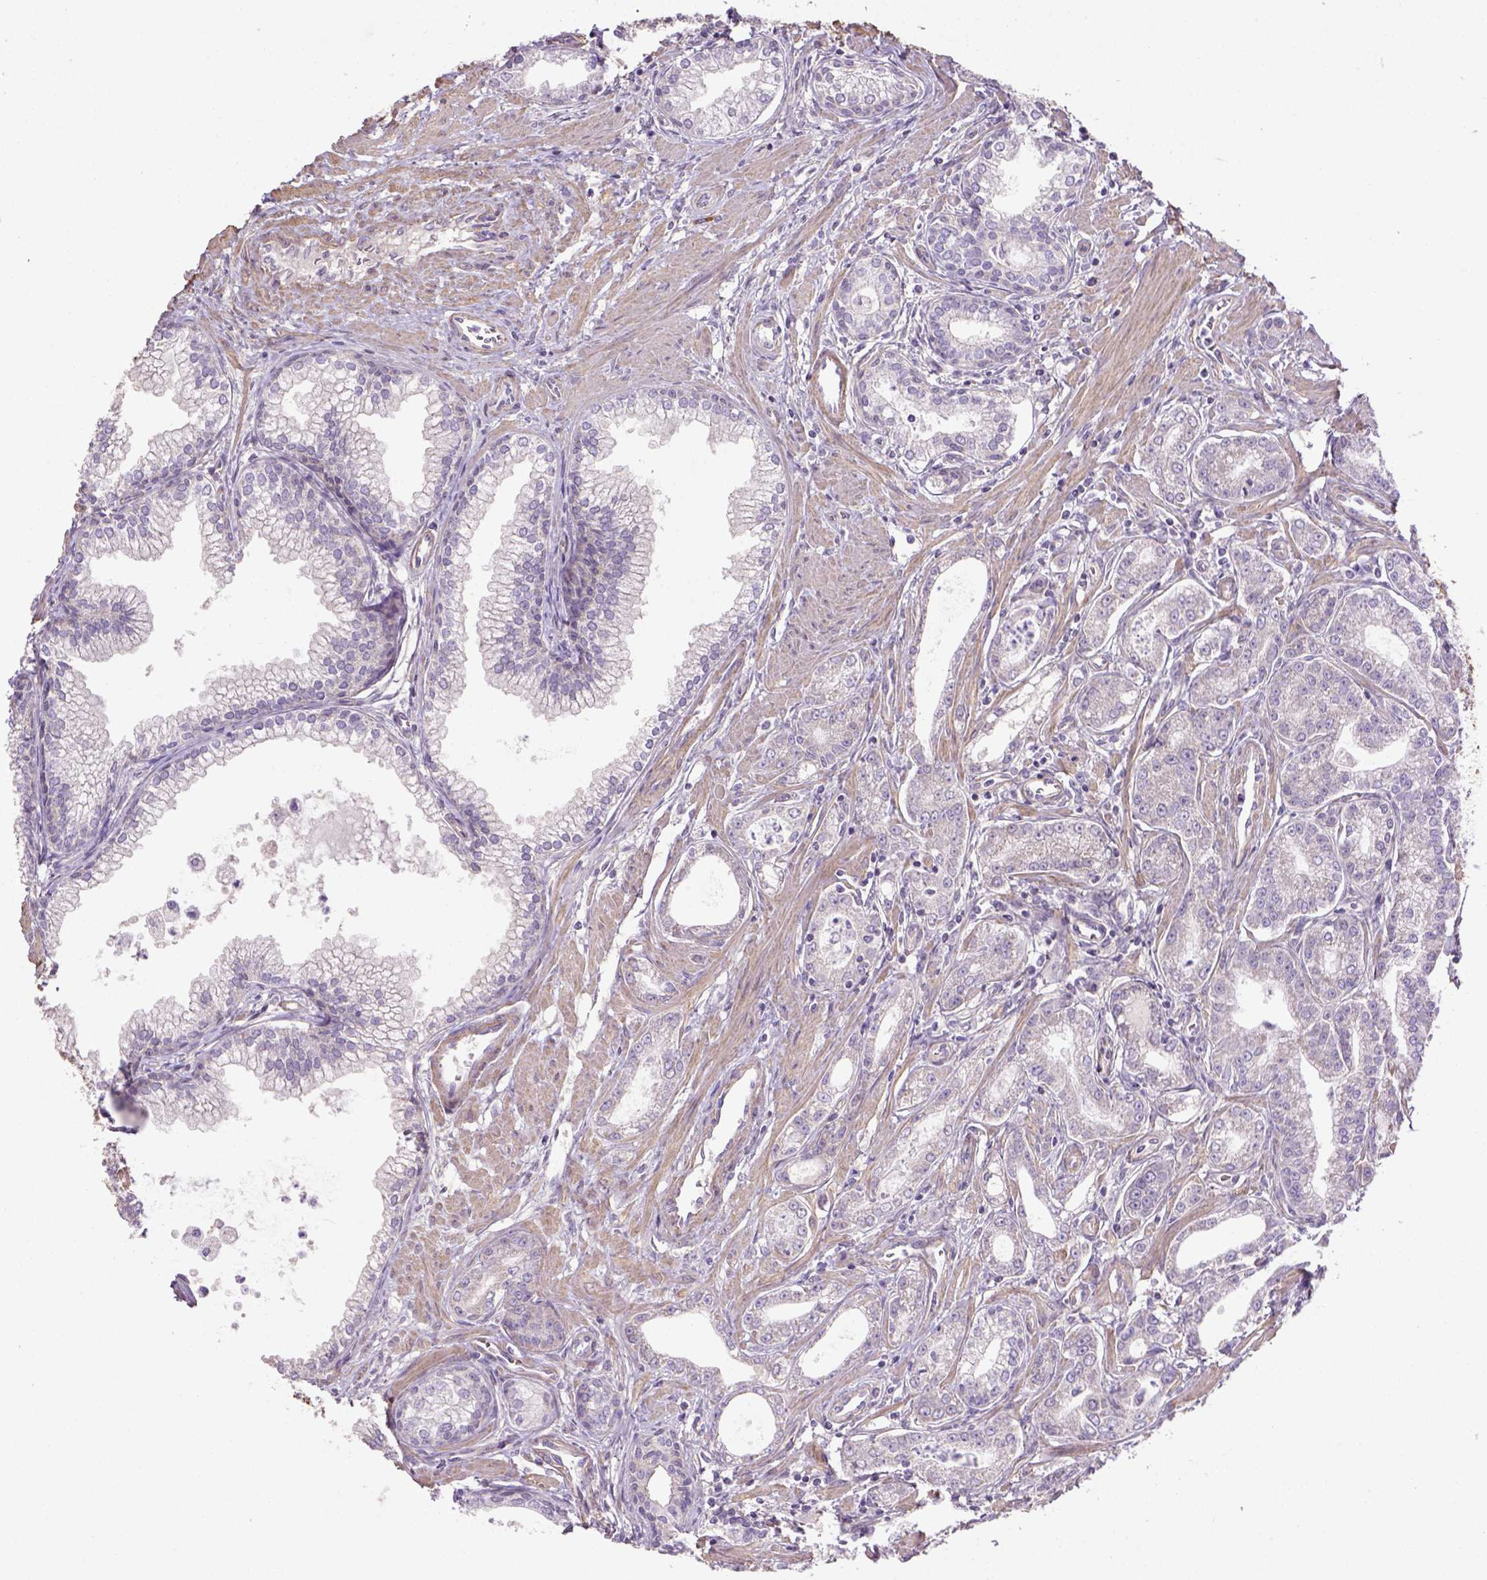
{"staining": {"intensity": "negative", "quantity": "none", "location": "none"}, "tissue": "prostate cancer", "cell_type": "Tumor cells", "image_type": "cancer", "snomed": [{"axis": "morphology", "description": "Adenocarcinoma, NOS"}, {"axis": "topography", "description": "Prostate"}], "caption": "An IHC photomicrograph of prostate cancer (adenocarcinoma) is shown. There is no staining in tumor cells of prostate cancer (adenocarcinoma).", "gene": "HTRA1", "patient": {"sex": "male", "age": 71}}